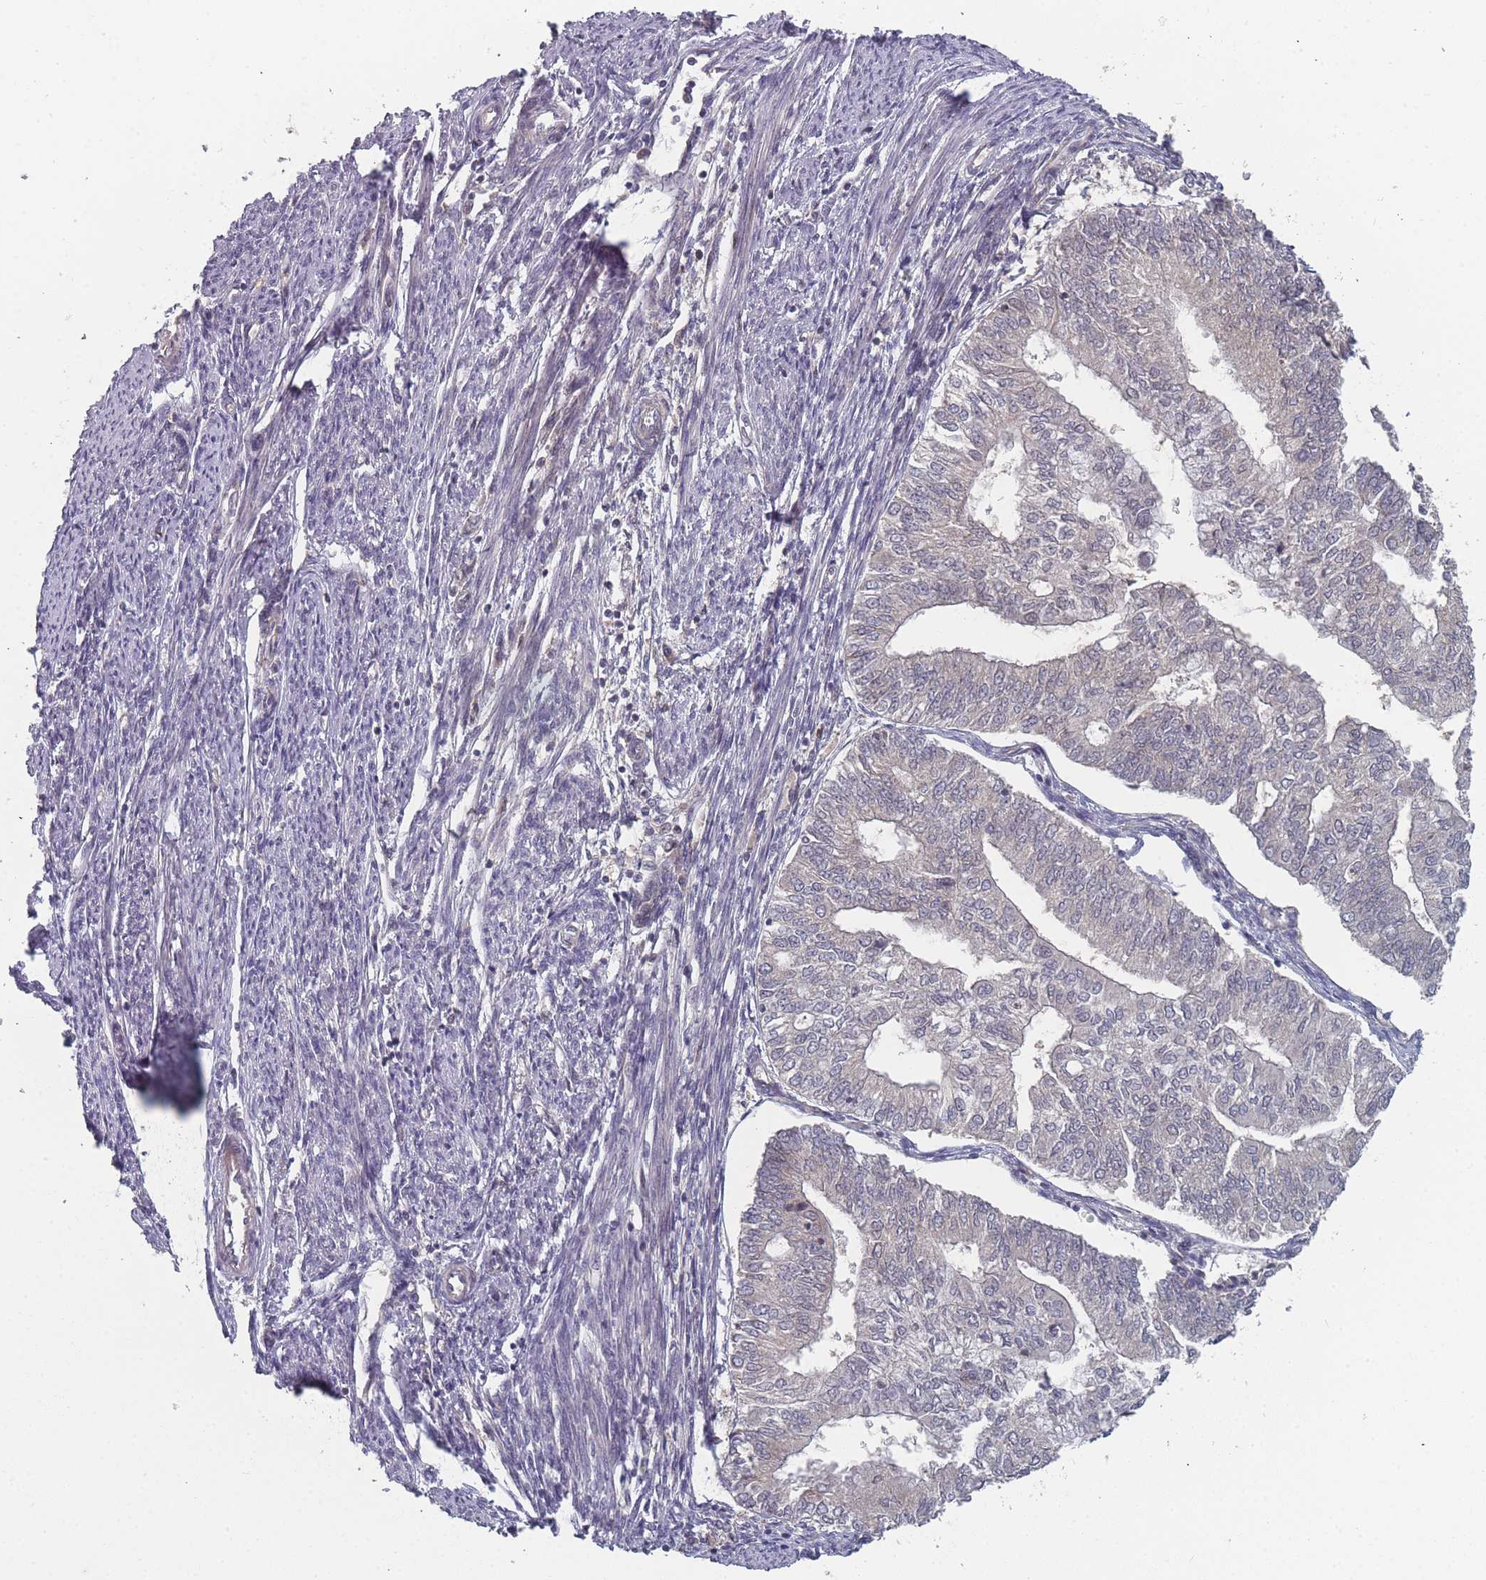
{"staining": {"intensity": "weak", "quantity": "25%-75%", "location": "nuclear"}, "tissue": "smooth muscle", "cell_type": "Smooth muscle cells", "image_type": "normal", "snomed": [{"axis": "morphology", "description": "Normal tissue, NOS"}, {"axis": "topography", "description": "Smooth muscle"}, {"axis": "topography", "description": "Uterus"}], "caption": "Protein staining displays weak nuclear staining in approximately 25%-75% of smooth muscle cells in unremarkable smooth muscle. Ihc stains the protein of interest in brown and the nuclei are stained blue.", "gene": "TBC1D25", "patient": {"sex": "female", "age": 59}}